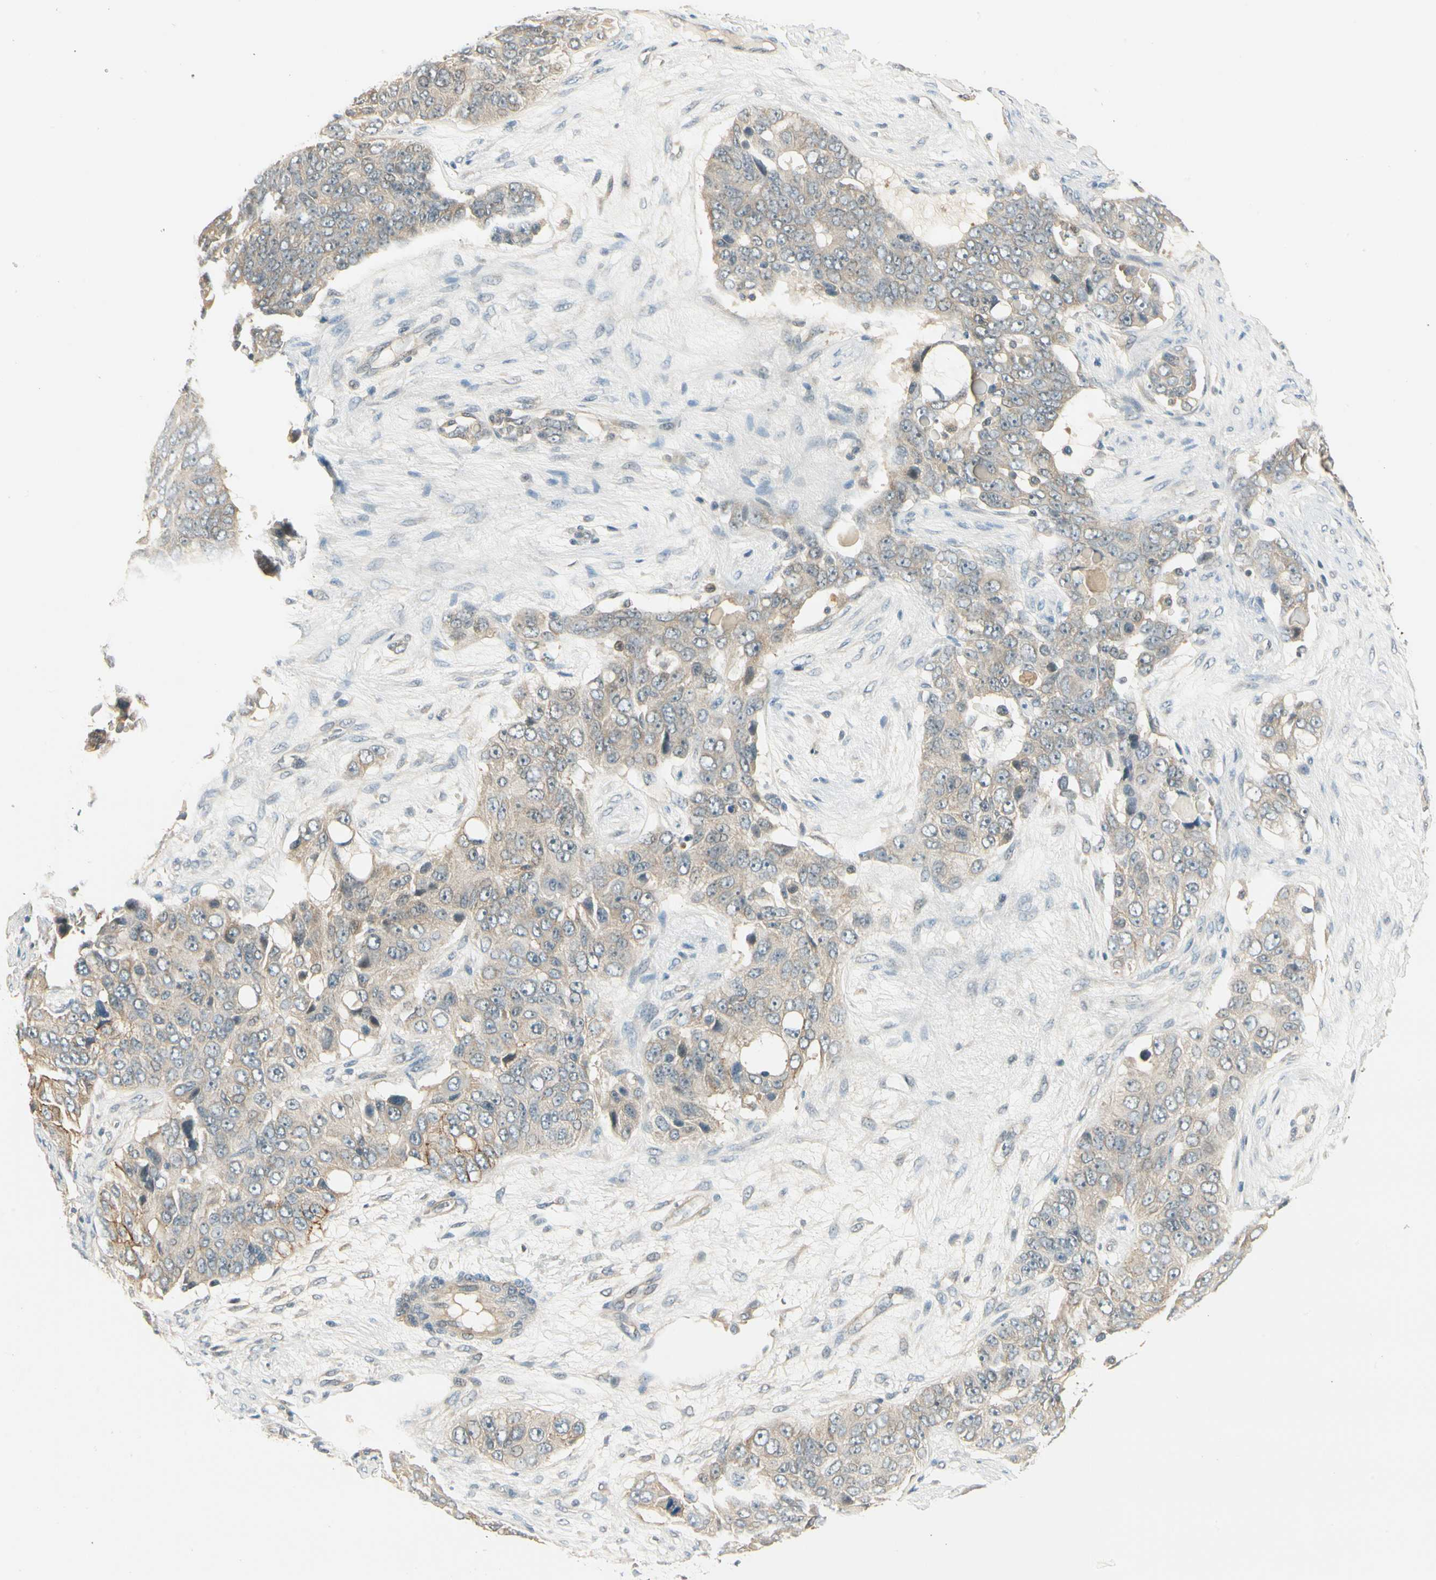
{"staining": {"intensity": "weak", "quantity": "25%-75%", "location": "cytoplasmic/membranous"}, "tissue": "ovarian cancer", "cell_type": "Tumor cells", "image_type": "cancer", "snomed": [{"axis": "morphology", "description": "Carcinoma, endometroid"}, {"axis": "topography", "description": "Ovary"}], "caption": "Ovarian cancer (endometroid carcinoma) stained for a protein reveals weak cytoplasmic/membranous positivity in tumor cells.", "gene": "EPHB3", "patient": {"sex": "female", "age": 51}}